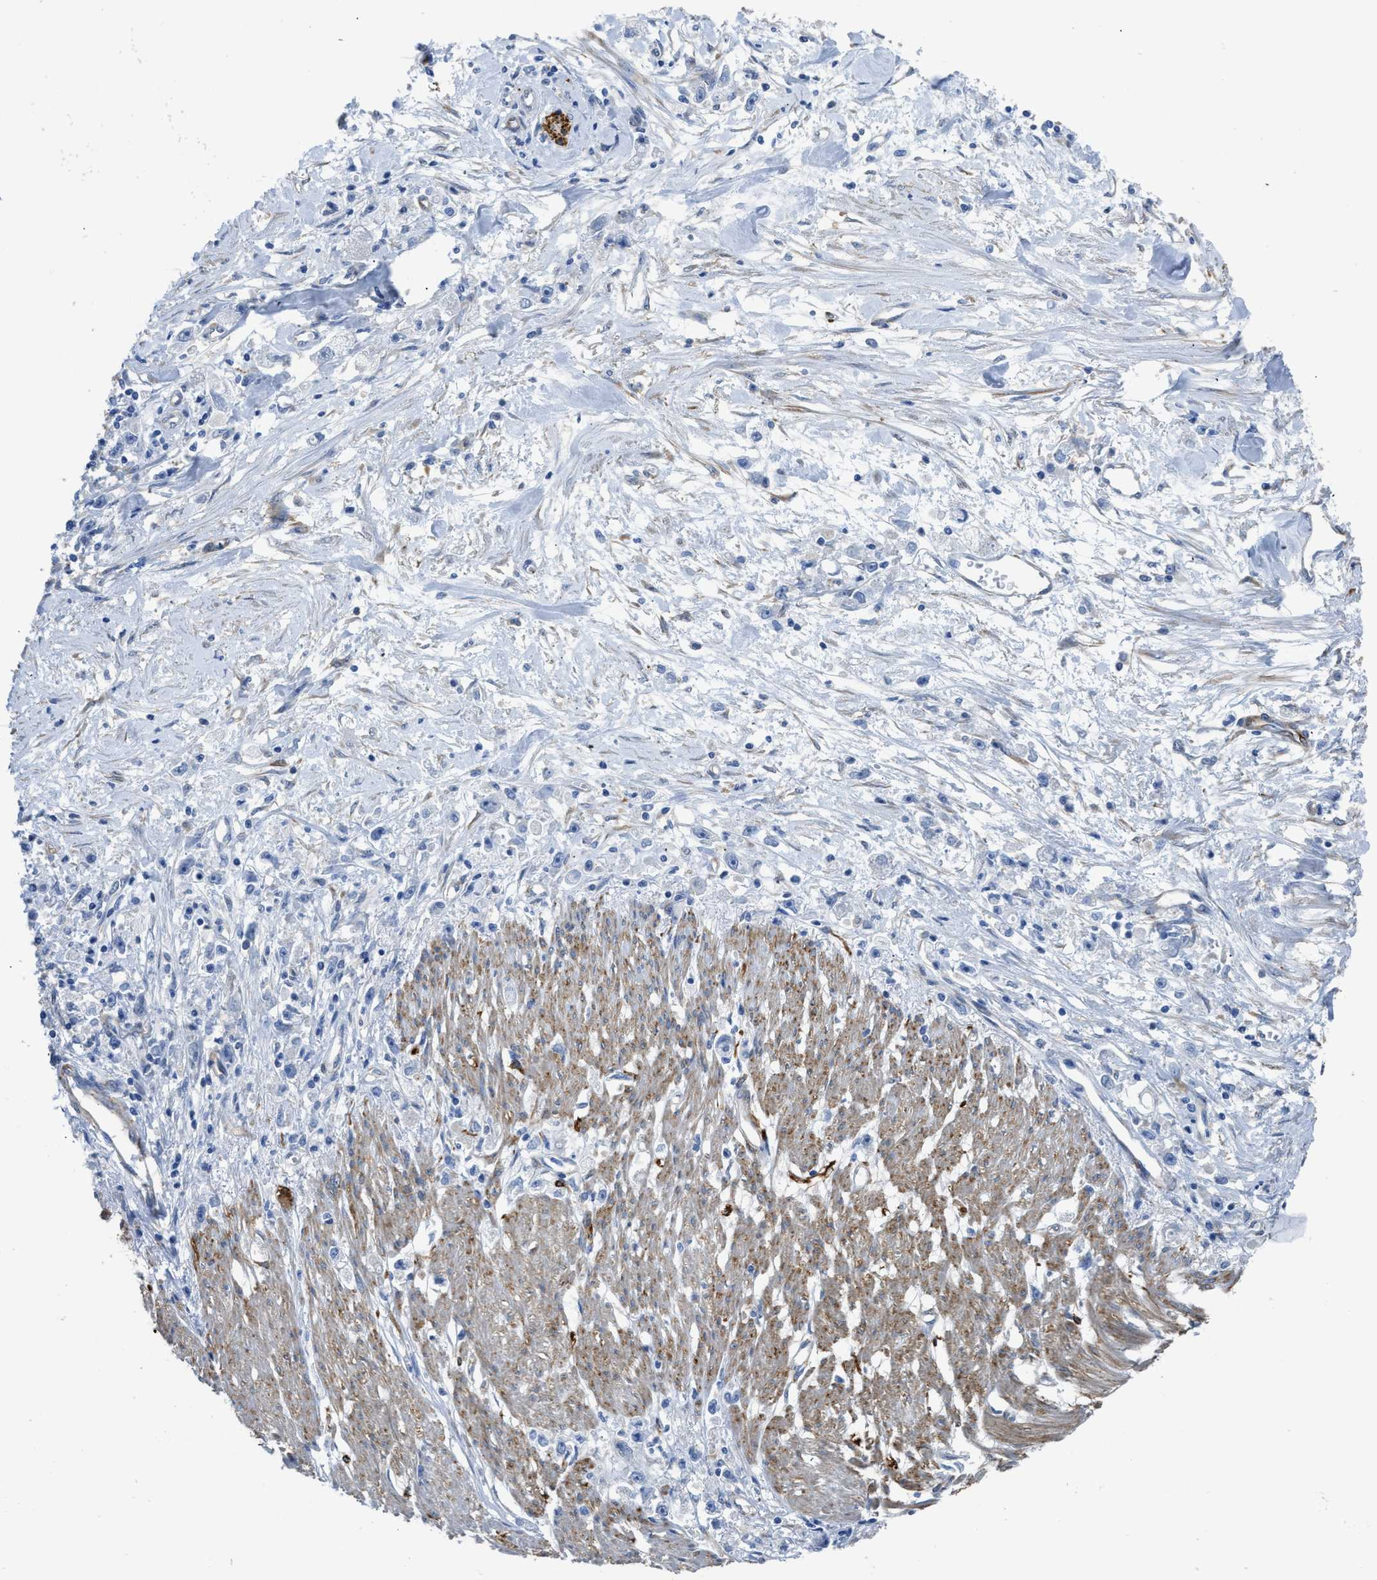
{"staining": {"intensity": "negative", "quantity": "none", "location": "none"}, "tissue": "stomach cancer", "cell_type": "Tumor cells", "image_type": "cancer", "snomed": [{"axis": "morphology", "description": "Adenocarcinoma, NOS"}, {"axis": "topography", "description": "Stomach"}], "caption": "Stomach cancer (adenocarcinoma) stained for a protein using IHC displays no expression tumor cells.", "gene": "ZSWIM5", "patient": {"sex": "female", "age": 59}}